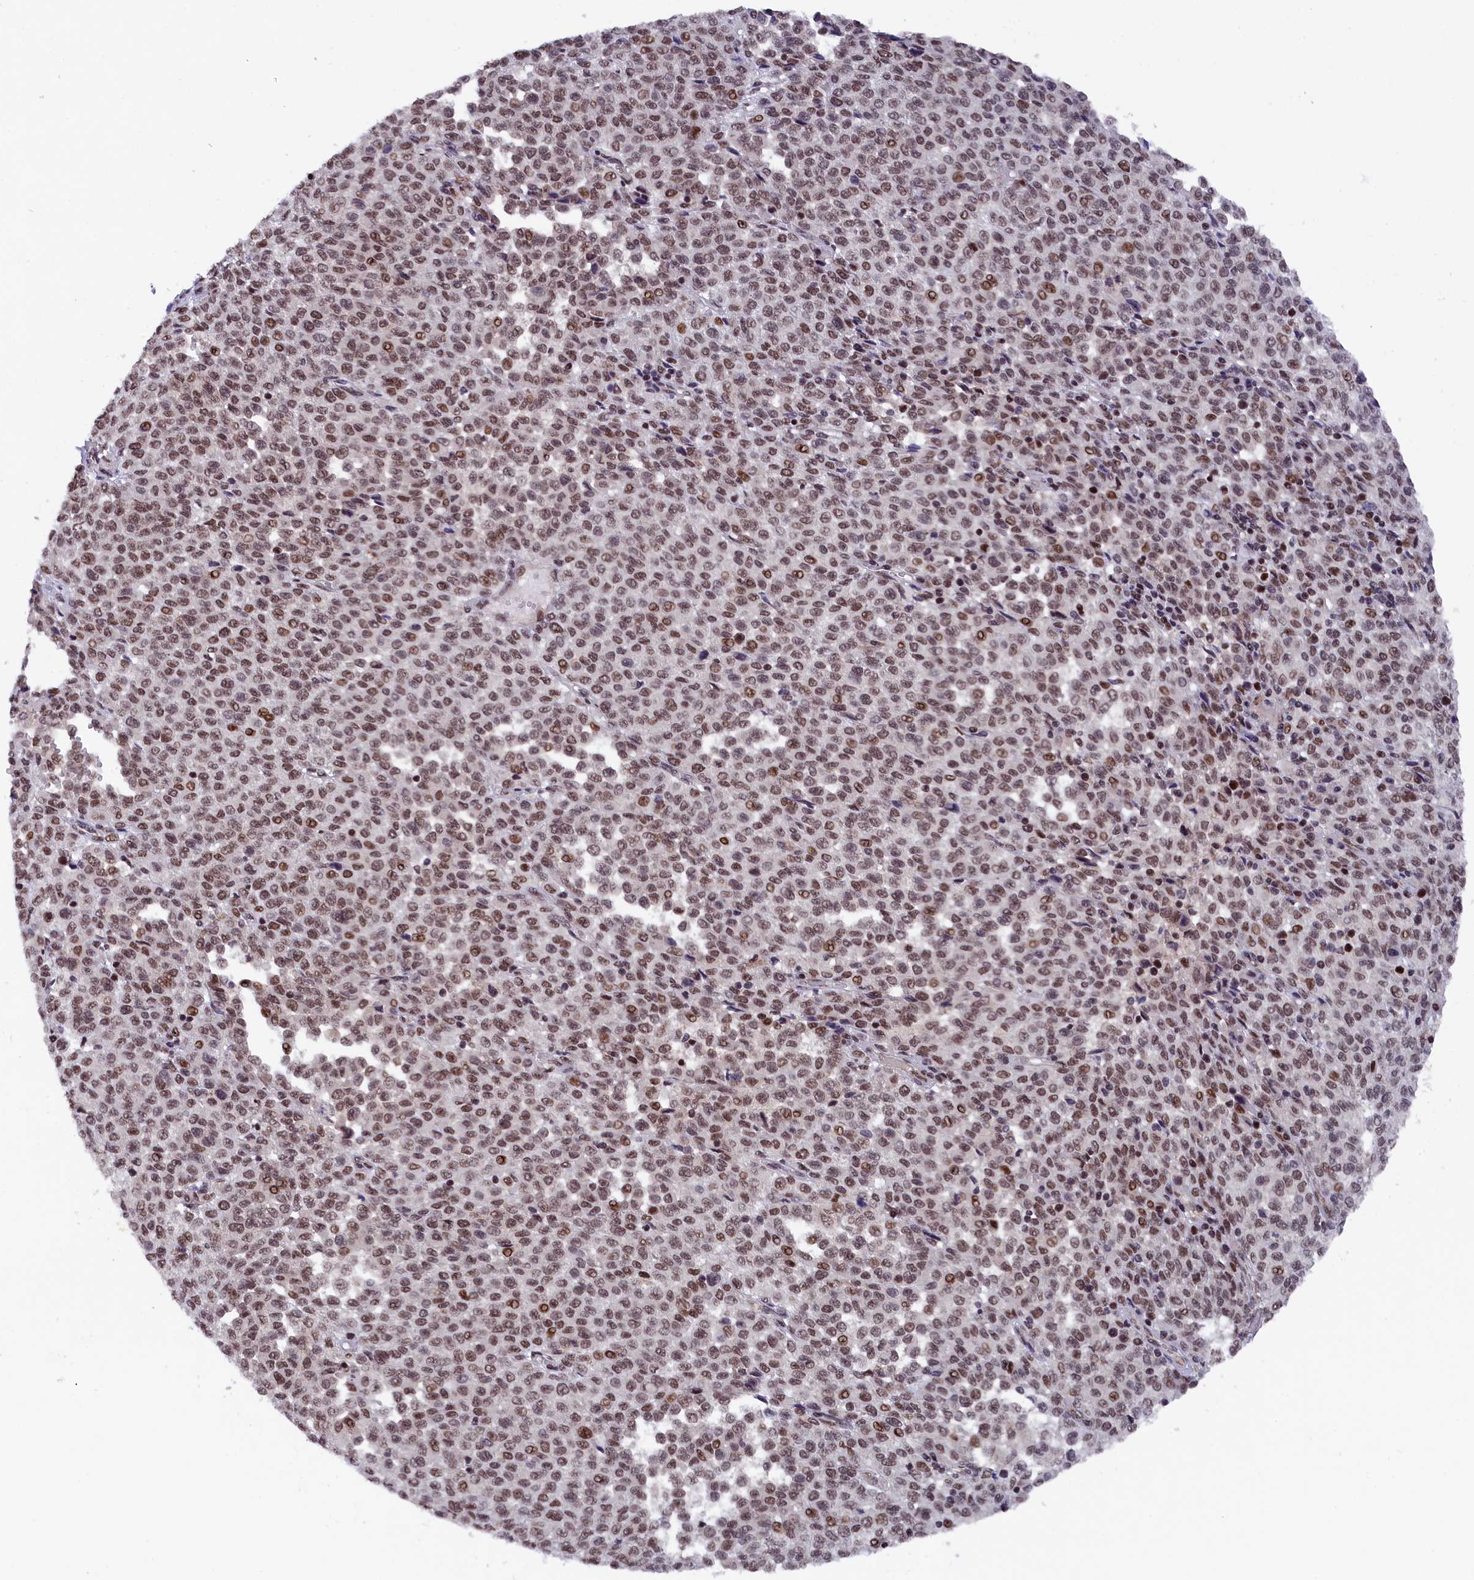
{"staining": {"intensity": "moderate", "quantity": ">75%", "location": "nuclear"}, "tissue": "melanoma", "cell_type": "Tumor cells", "image_type": "cancer", "snomed": [{"axis": "morphology", "description": "Malignant melanoma, Metastatic site"}, {"axis": "topography", "description": "Pancreas"}], "caption": "Malignant melanoma (metastatic site) stained for a protein (brown) displays moderate nuclear positive staining in about >75% of tumor cells.", "gene": "ADIG", "patient": {"sex": "female", "age": 30}}